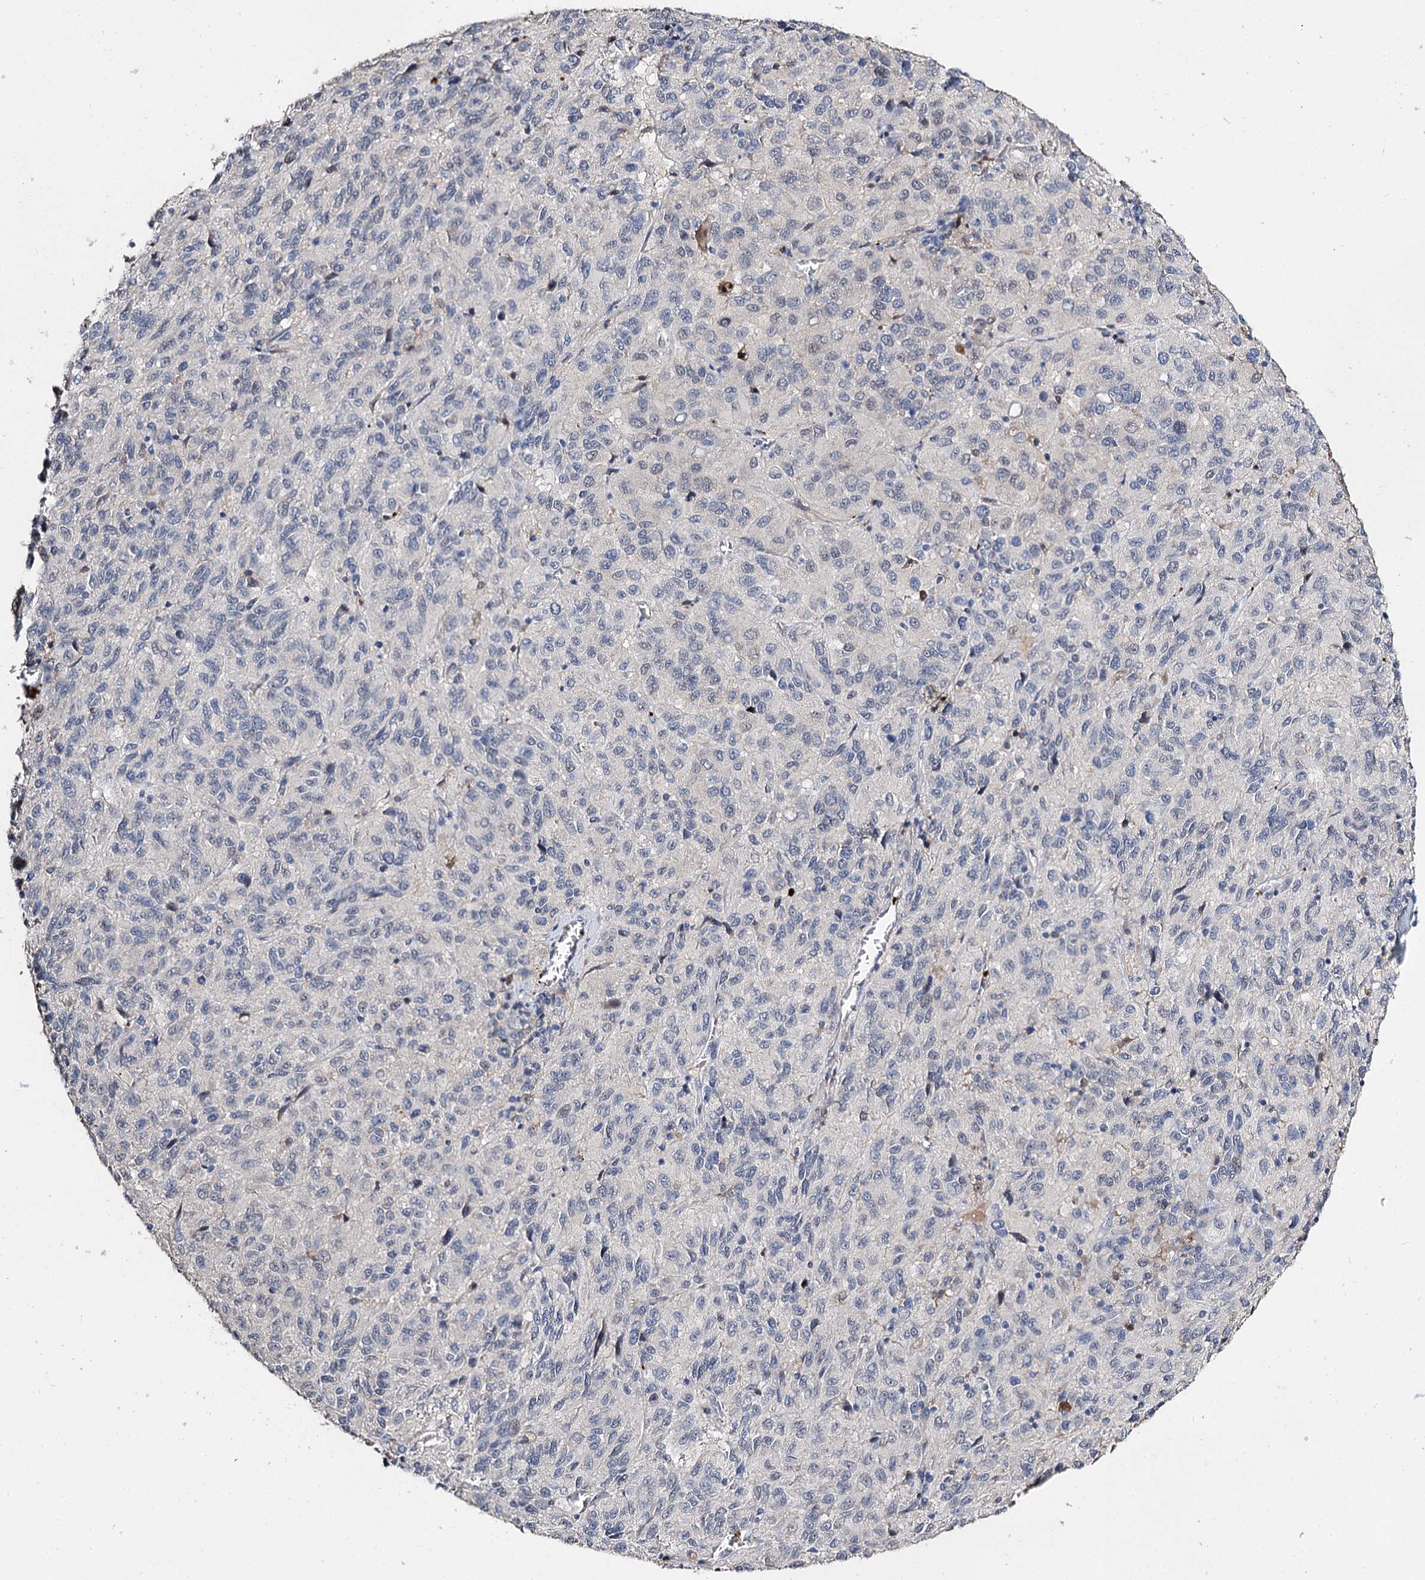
{"staining": {"intensity": "negative", "quantity": "none", "location": "none"}, "tissue": "melanoma", "cell_type": "Tumor cells", "image_type": "cancer", "snomed": [{"axis": "morphology", "description": "Malignant melanoma, Metastatic site"}, {"axis": "topography", "description": "Lung"}], "caption": "Tumor cells are negative for brown protein staining in melanoma.", "gene": "DNAH6", "patient": {"sex": "male", "age": 64}}